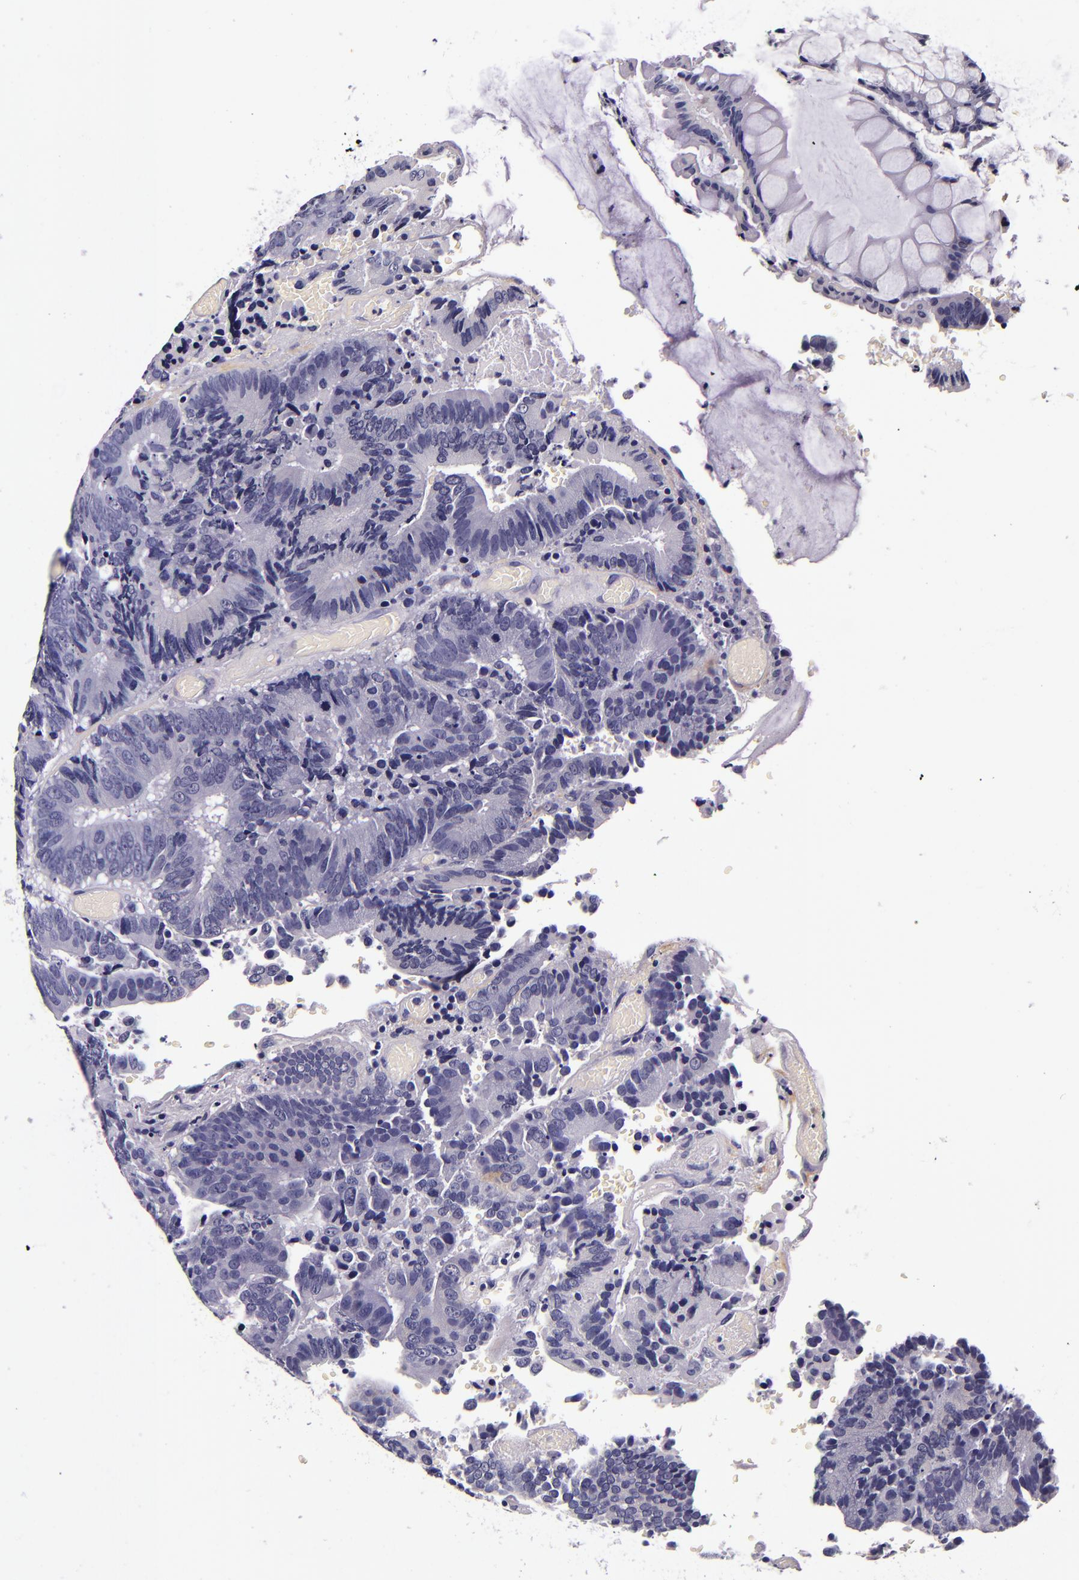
{"staining": {"intensity": "negative", "quantity": "none", "location": "none"}, "tissue": "colorectal cancer", "cell_type": "Tumor cells", "image_type": "cancer", "snomed": [{"axis": "morphology", "description": "Normal tissue, NOS"}, {"axis": "morphology", "description": "Adenocarcinoma, NOS"}, {"axis": "topography", "description": "Colon"}], "caption": "Tumor cells show no significant expression in colorectal adenocarcinoma.", "gene": "FBN1", "patient": {"sex": "female", "age": 78}}